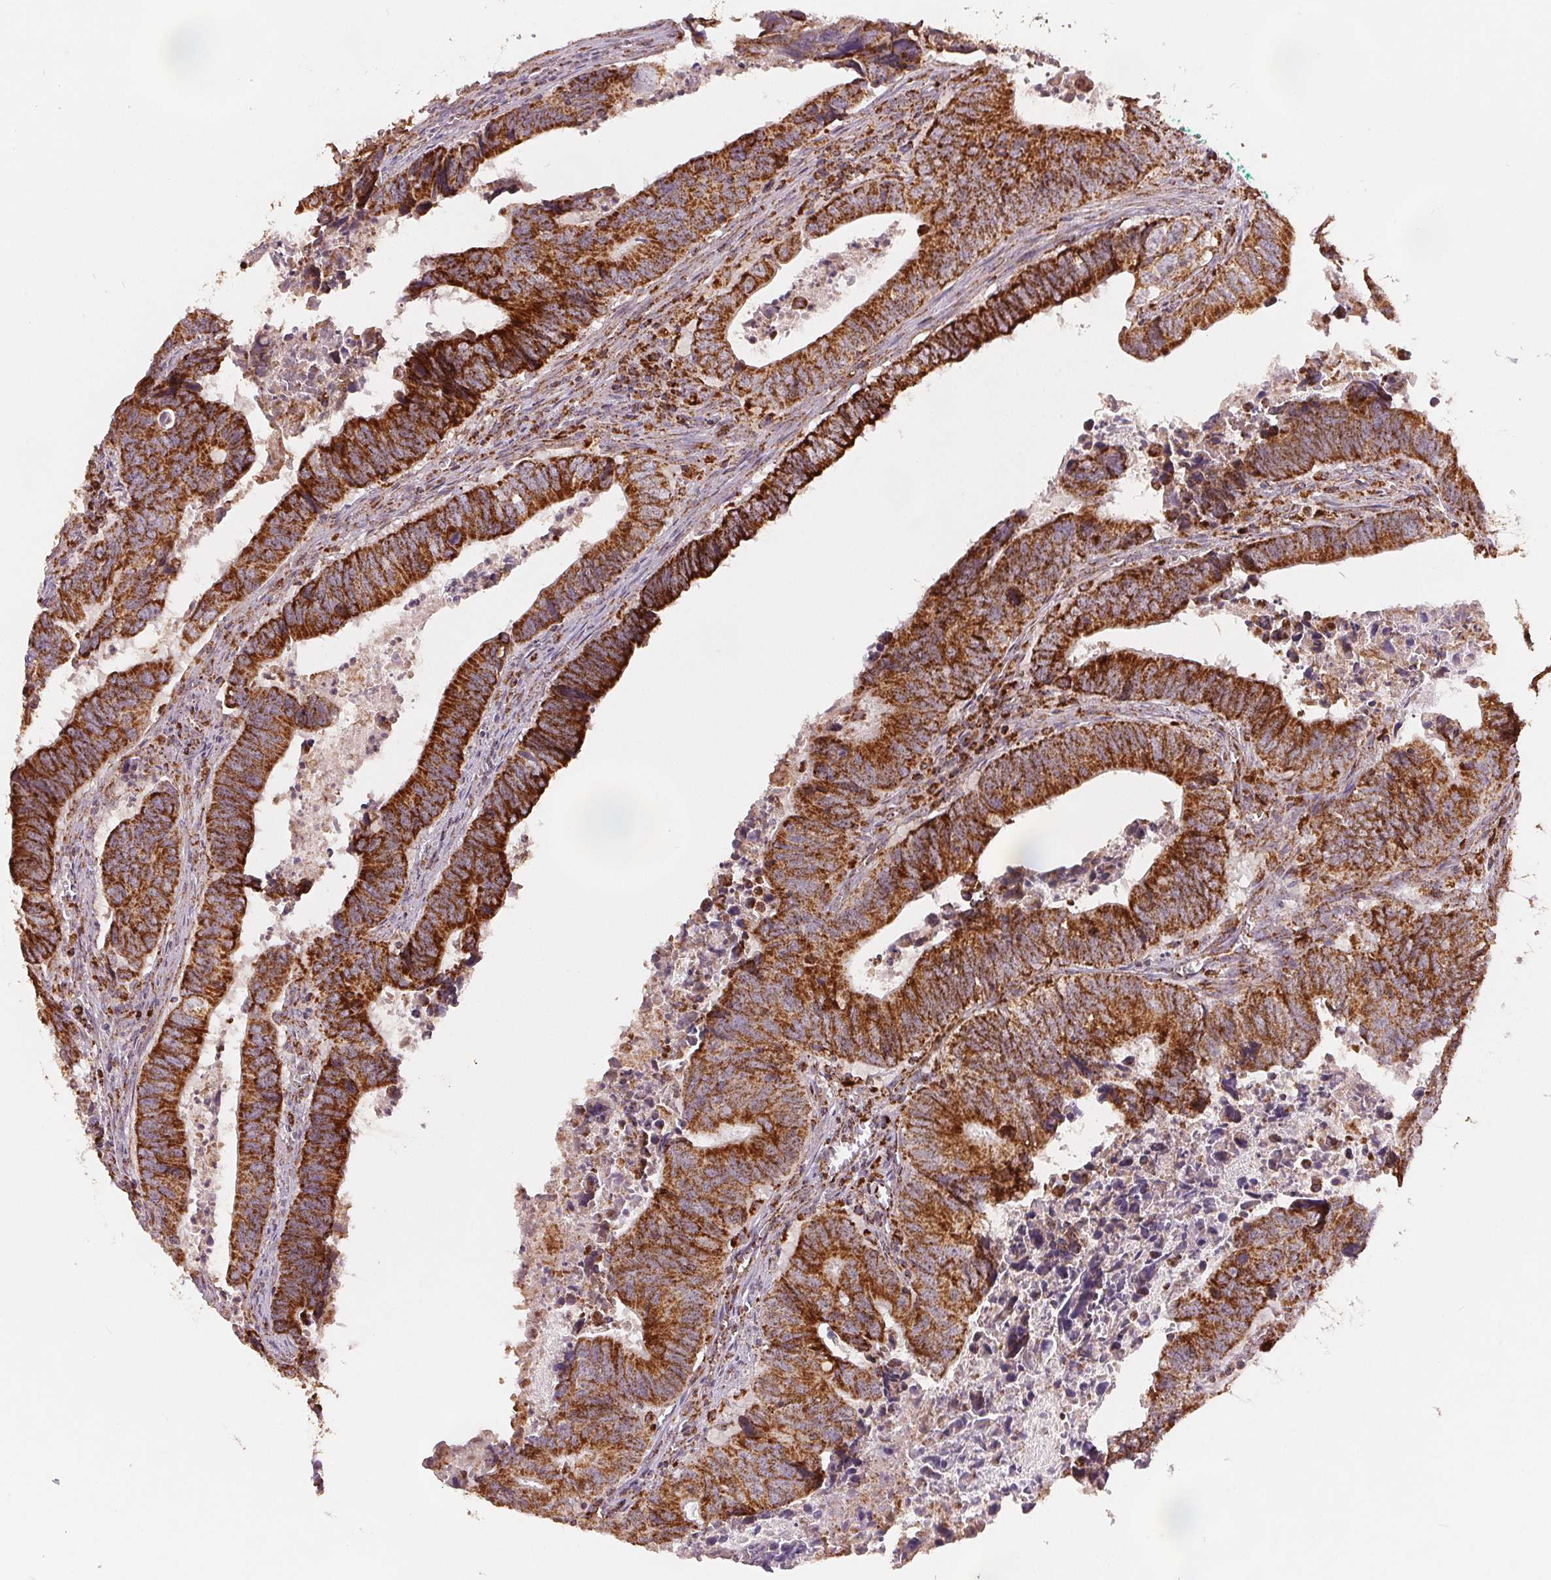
{"staining": {"intensity": "strong", "quantity": ">75%", "location": "cytoplasmic/membranous"}, "tissue": "colorectal cancer", "cell_type": "Tumor cells", "image_type": "cancer", "snomed": [{"axis": "morphology", "description": "Adenocarcinoma, NOS"}, {"axis": "topography", "description": "Colon"}], "caption": "High-power microscopy captured an IHC image of colorectal cancer, revealing strong cytoplasmic/membranous positivity in approximately >75% of tumor cells. (Brightfield microscopy of DAB IHC at high magnification).", "gene": "SDHB", "patient": {"sex": "female", "age": 82}}